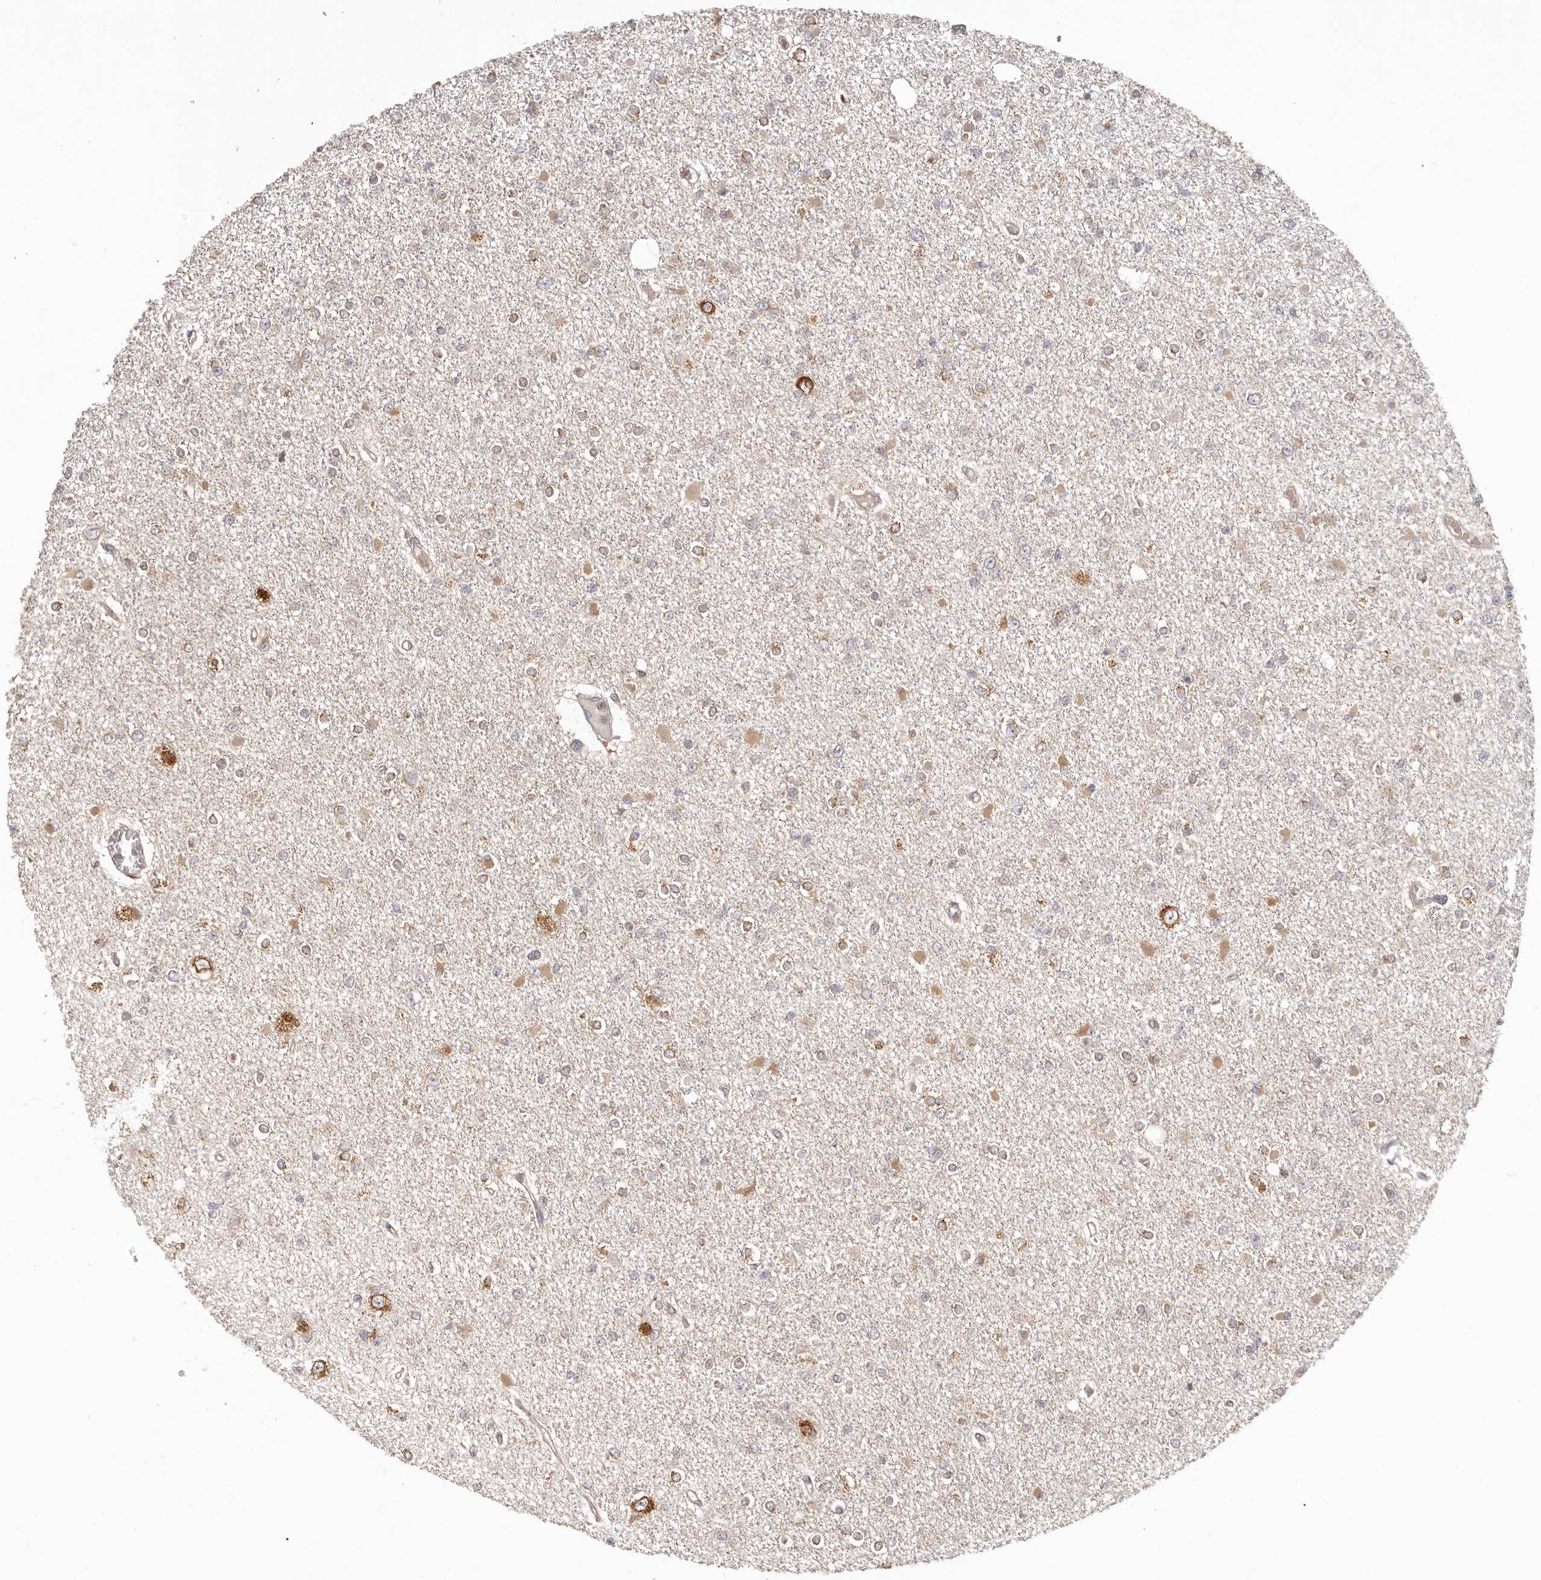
{"staining": {"intensity": "weak", "quantity": "<25%", "location": "cytoplasmic/membranous"}, "tissue": "glioma", "cell_type": "Tumor cells", "image_type": "cancer", "snomed": [{"axis": "morphology", "description": "Glioma, malignant, Low grade"}, {"axis": "topography", "description": "Brain"}], "caption": "DAB immunohistochemical staining of human malignant low-grade glioma shows no significant expression in tumor cells.", "gene": "EEF1E1", "patient": {"sex": "female", "age": 22}}